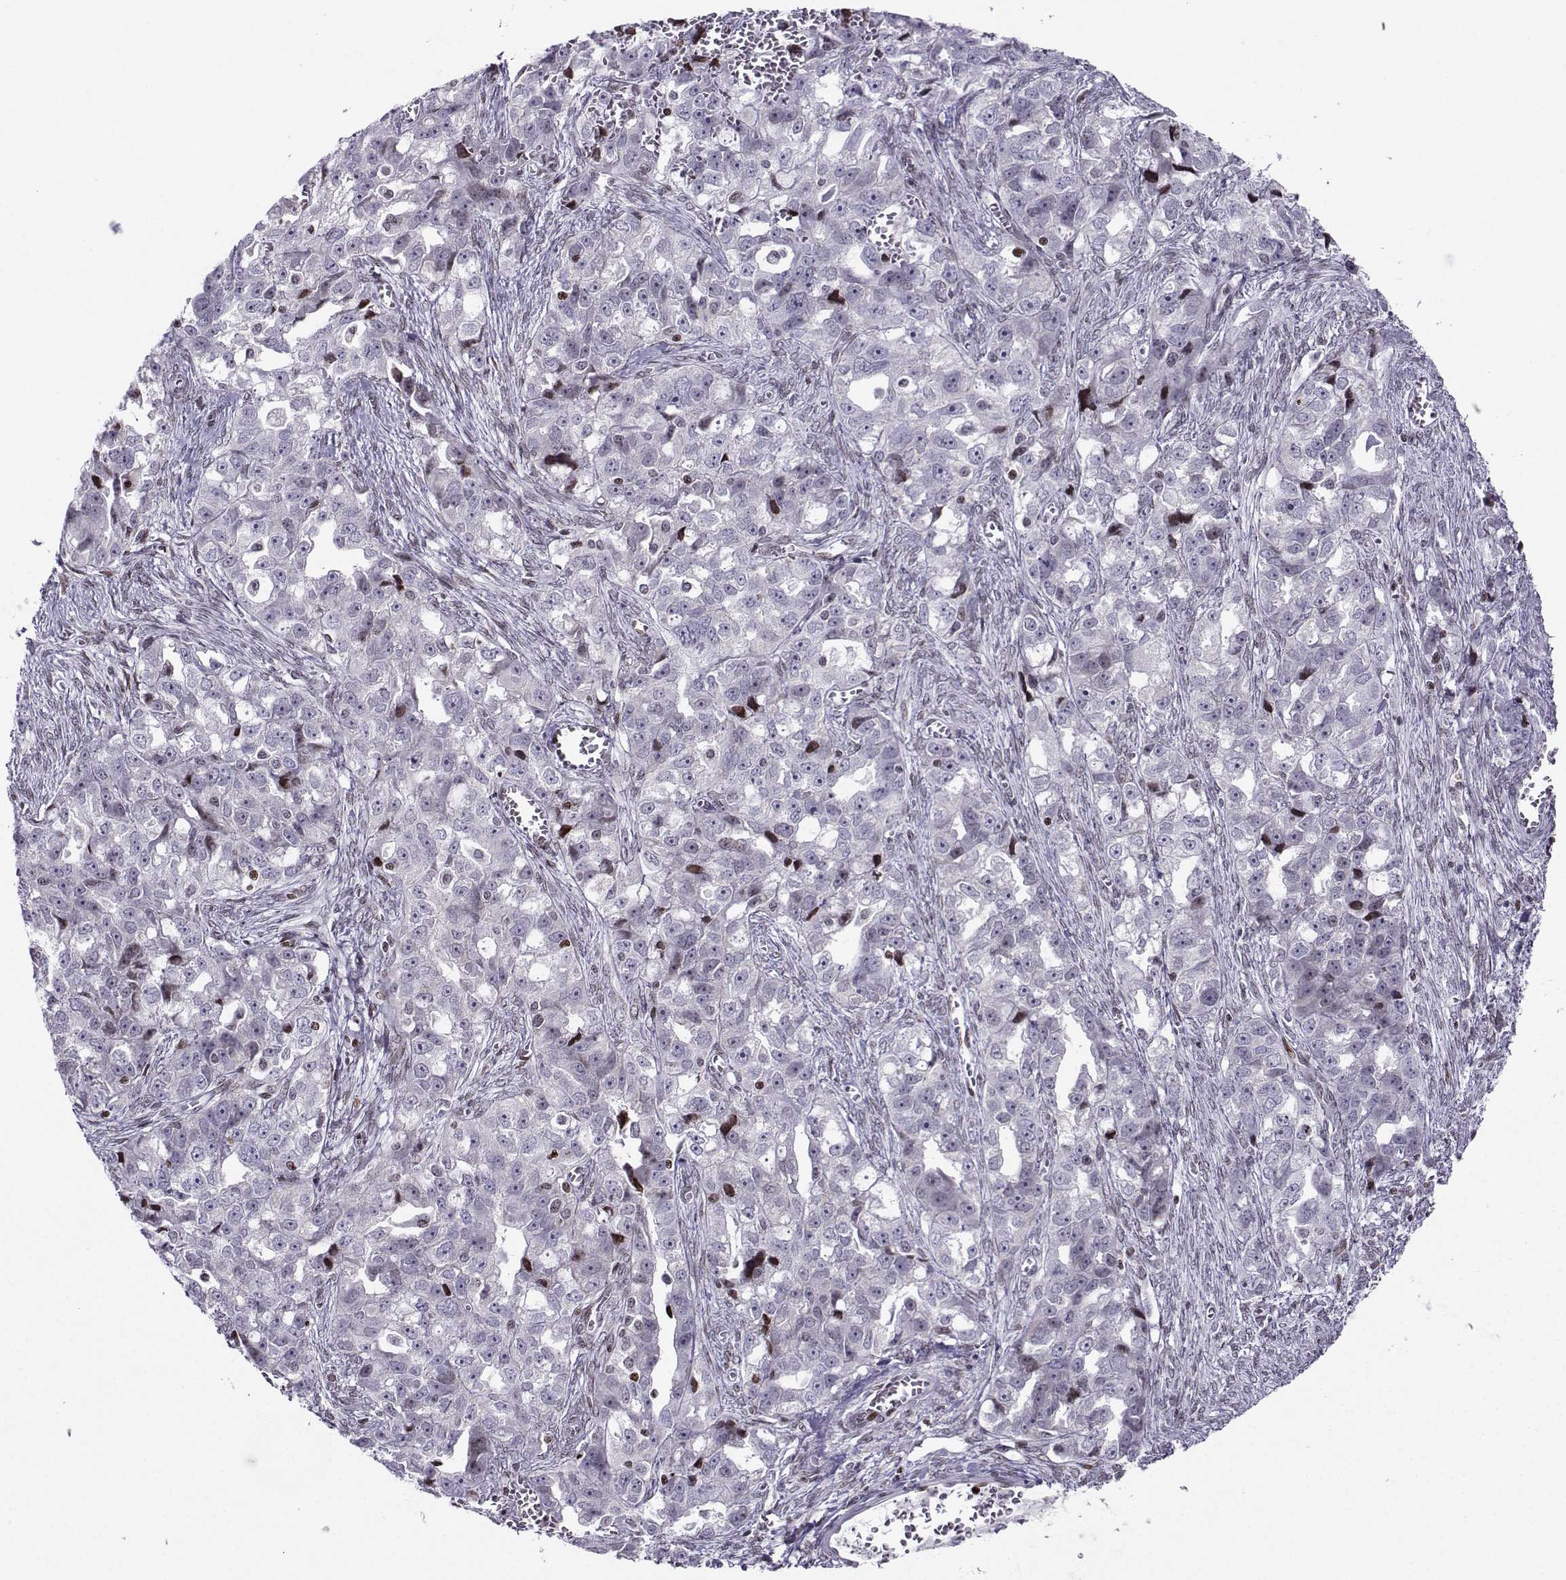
{"staining": {"intensity": "negative", "quantity": "none", "location": "none"}, "tissue": "ovarian cancer", "cell_type": "Tumor cells", "image_type": "cancer", "snomed": [{"axis": "morphology", "description": "Cystadenocarcinoma, serous, NOS"}, {"axis": "topography", "description": "Ovary"}], "caption": "The micrograph reveals no staining of tumor cells in ovarian cancer. Brightfield microscopy of immunohistochemistry (IHC) stained with DAB (brown) and hematoxylin (blue), captured at high magnification.", "gene": "ZNF19", "patient": {"sex": "female", "age": 51}}